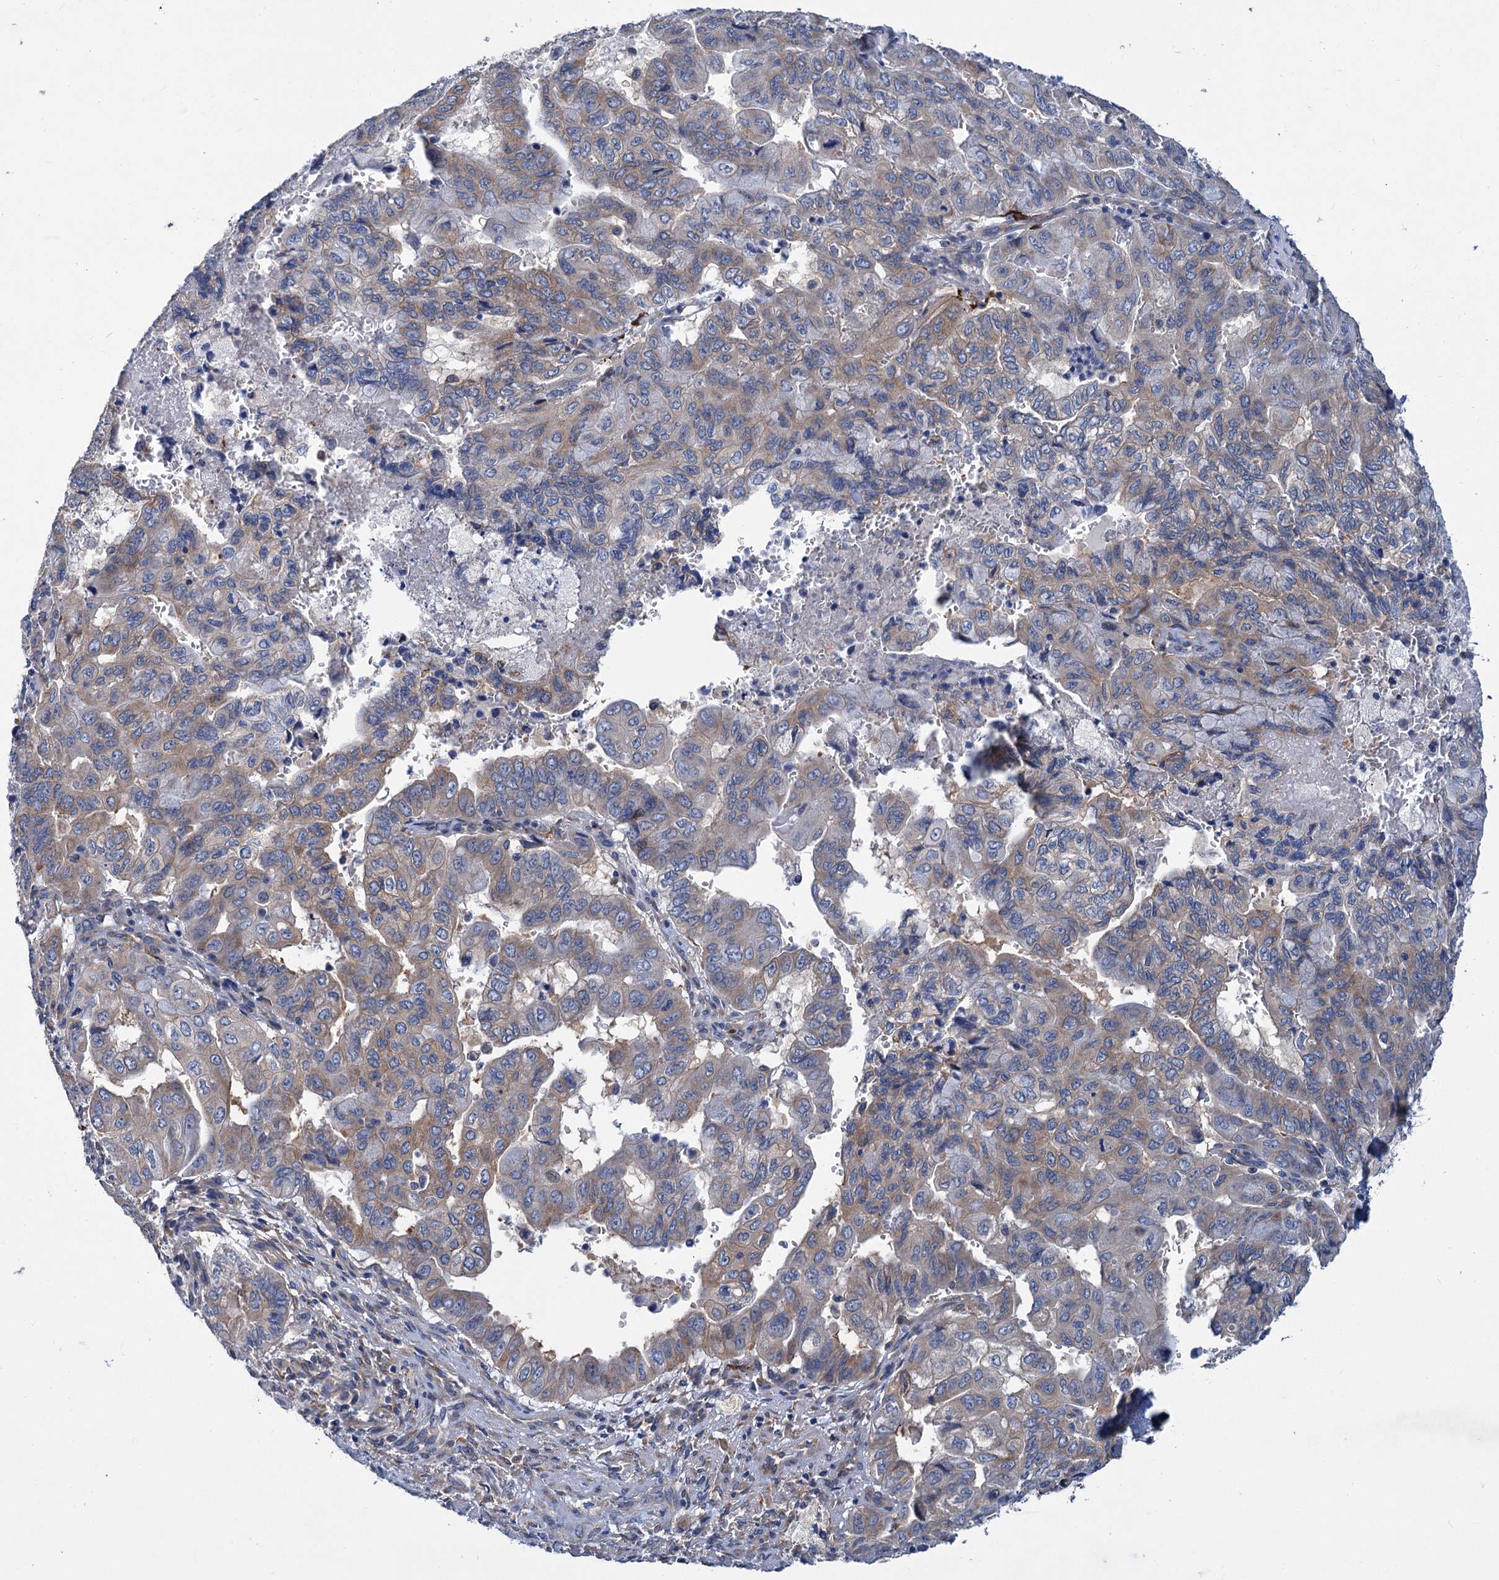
{"staining": {"intensity": "moderate", "quantity": "25%-75%", "location": "cytoplasmic/membranous"}, "tissue": "pancreatic cancer", "cell_type": "Tumor cells", "image_type": "cancer", "snomed": [{"axis": "morphology", "description": "Adenocarcinoma, NOS"}, {"axis": "topography", "description": "Pancreas"}], "caption": "Adenocarcinoma (pancreatic) stained with a protein marker exhibits moderate staining in tumor cells.", "gene": "TRIM55", "patient": {"sex": "male", "age": 51}}